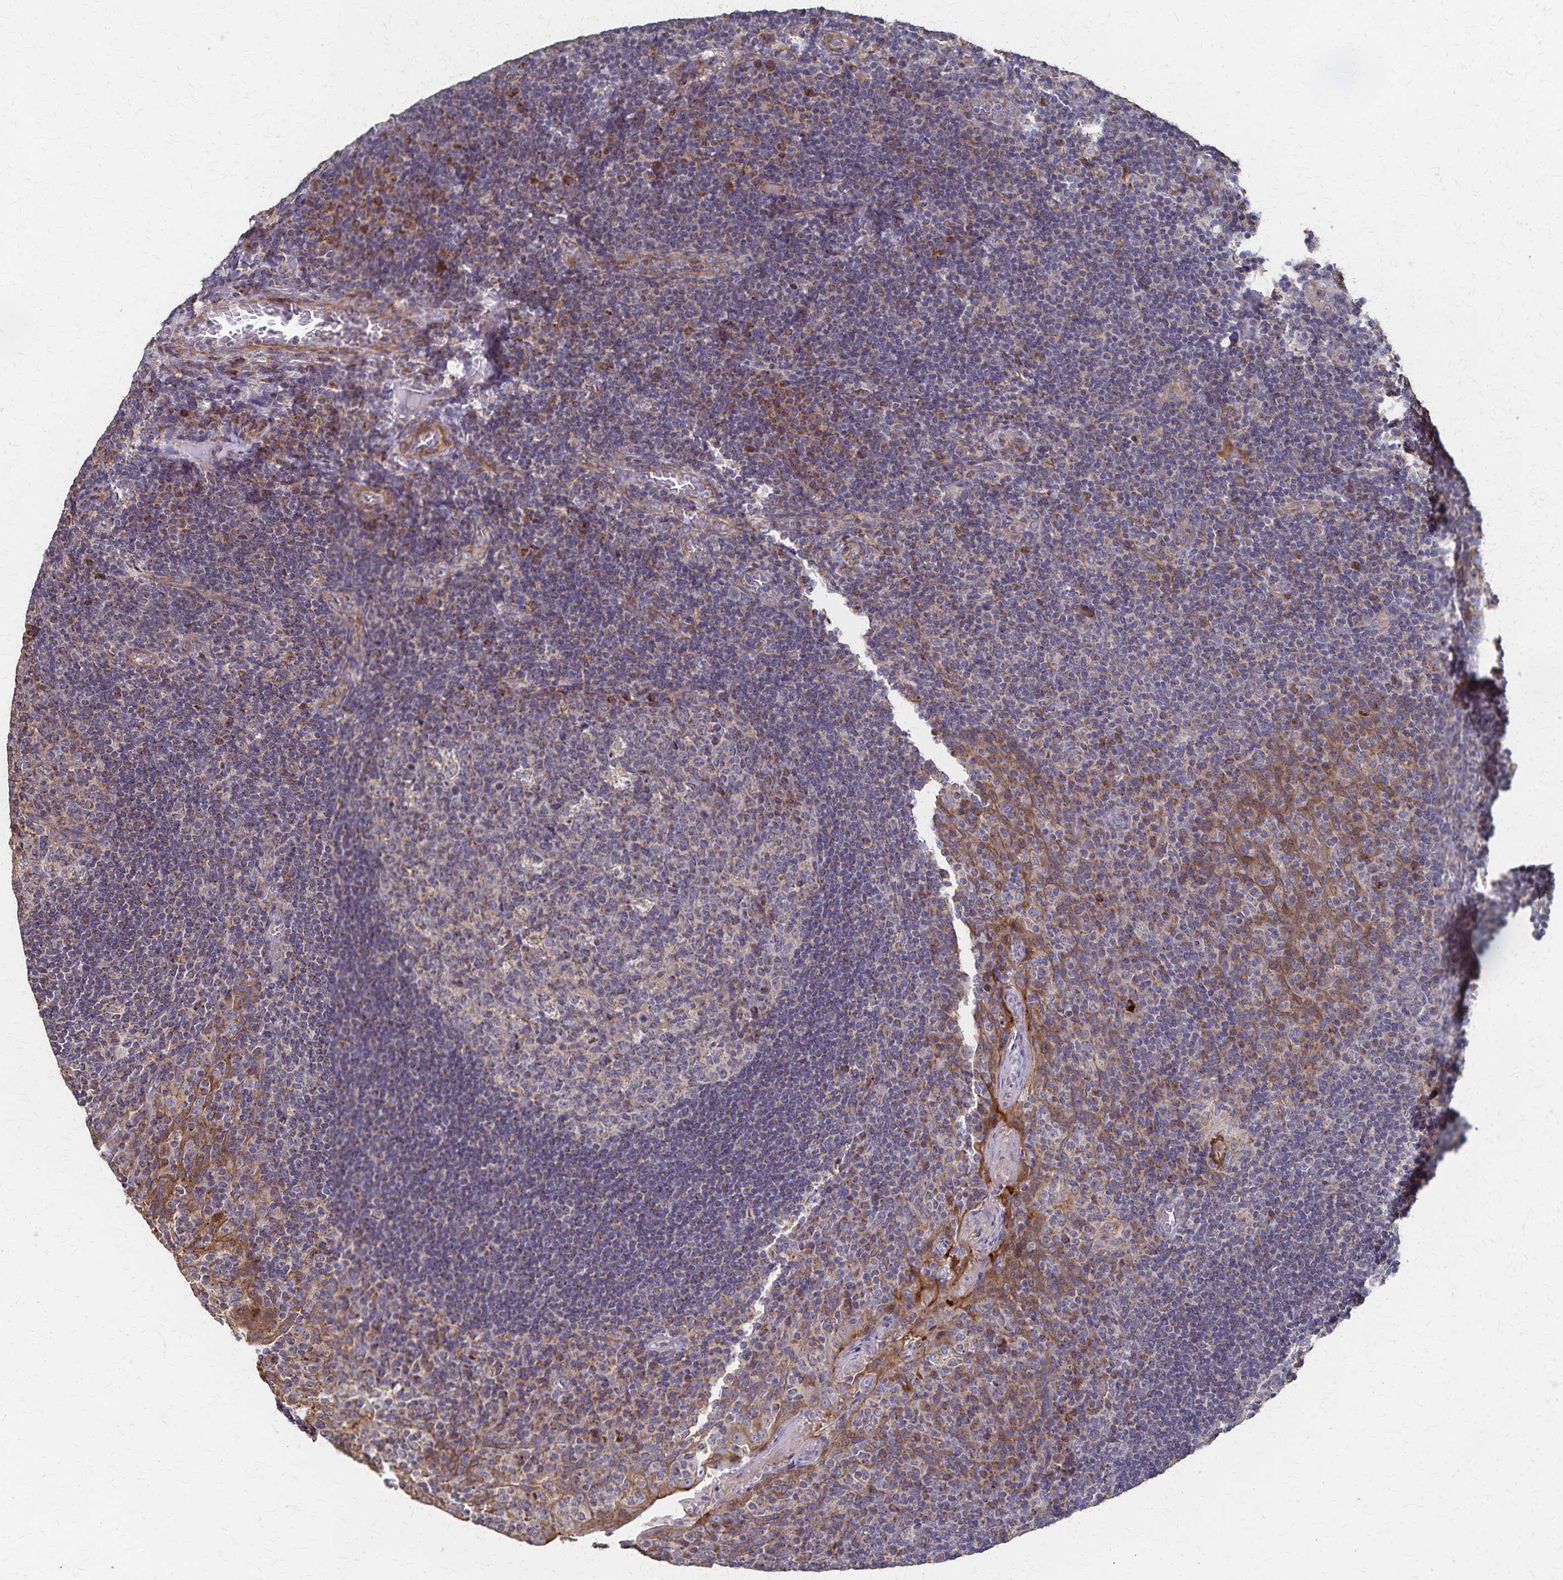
{"staining": {"intensity": "moderate", "quantity": "<25%", "location": "cytoplasmic/membranous"}, "tissue": "tonsil", "cell_type": "Germinal center cells", "image_type": "normal", "snomed": [{"axis": "morphology", "description": "Normal tissue, NOS"}, {"axis": "topography", "description": "Tonsil"}], "caption": "Unremarkable tonsil demonstrates moderate cytoplasmic/membranous staining in approximately <25% of germinal center cells.", "gene": "PGAP2", "patient": {"sex": "male", "age": 17}}